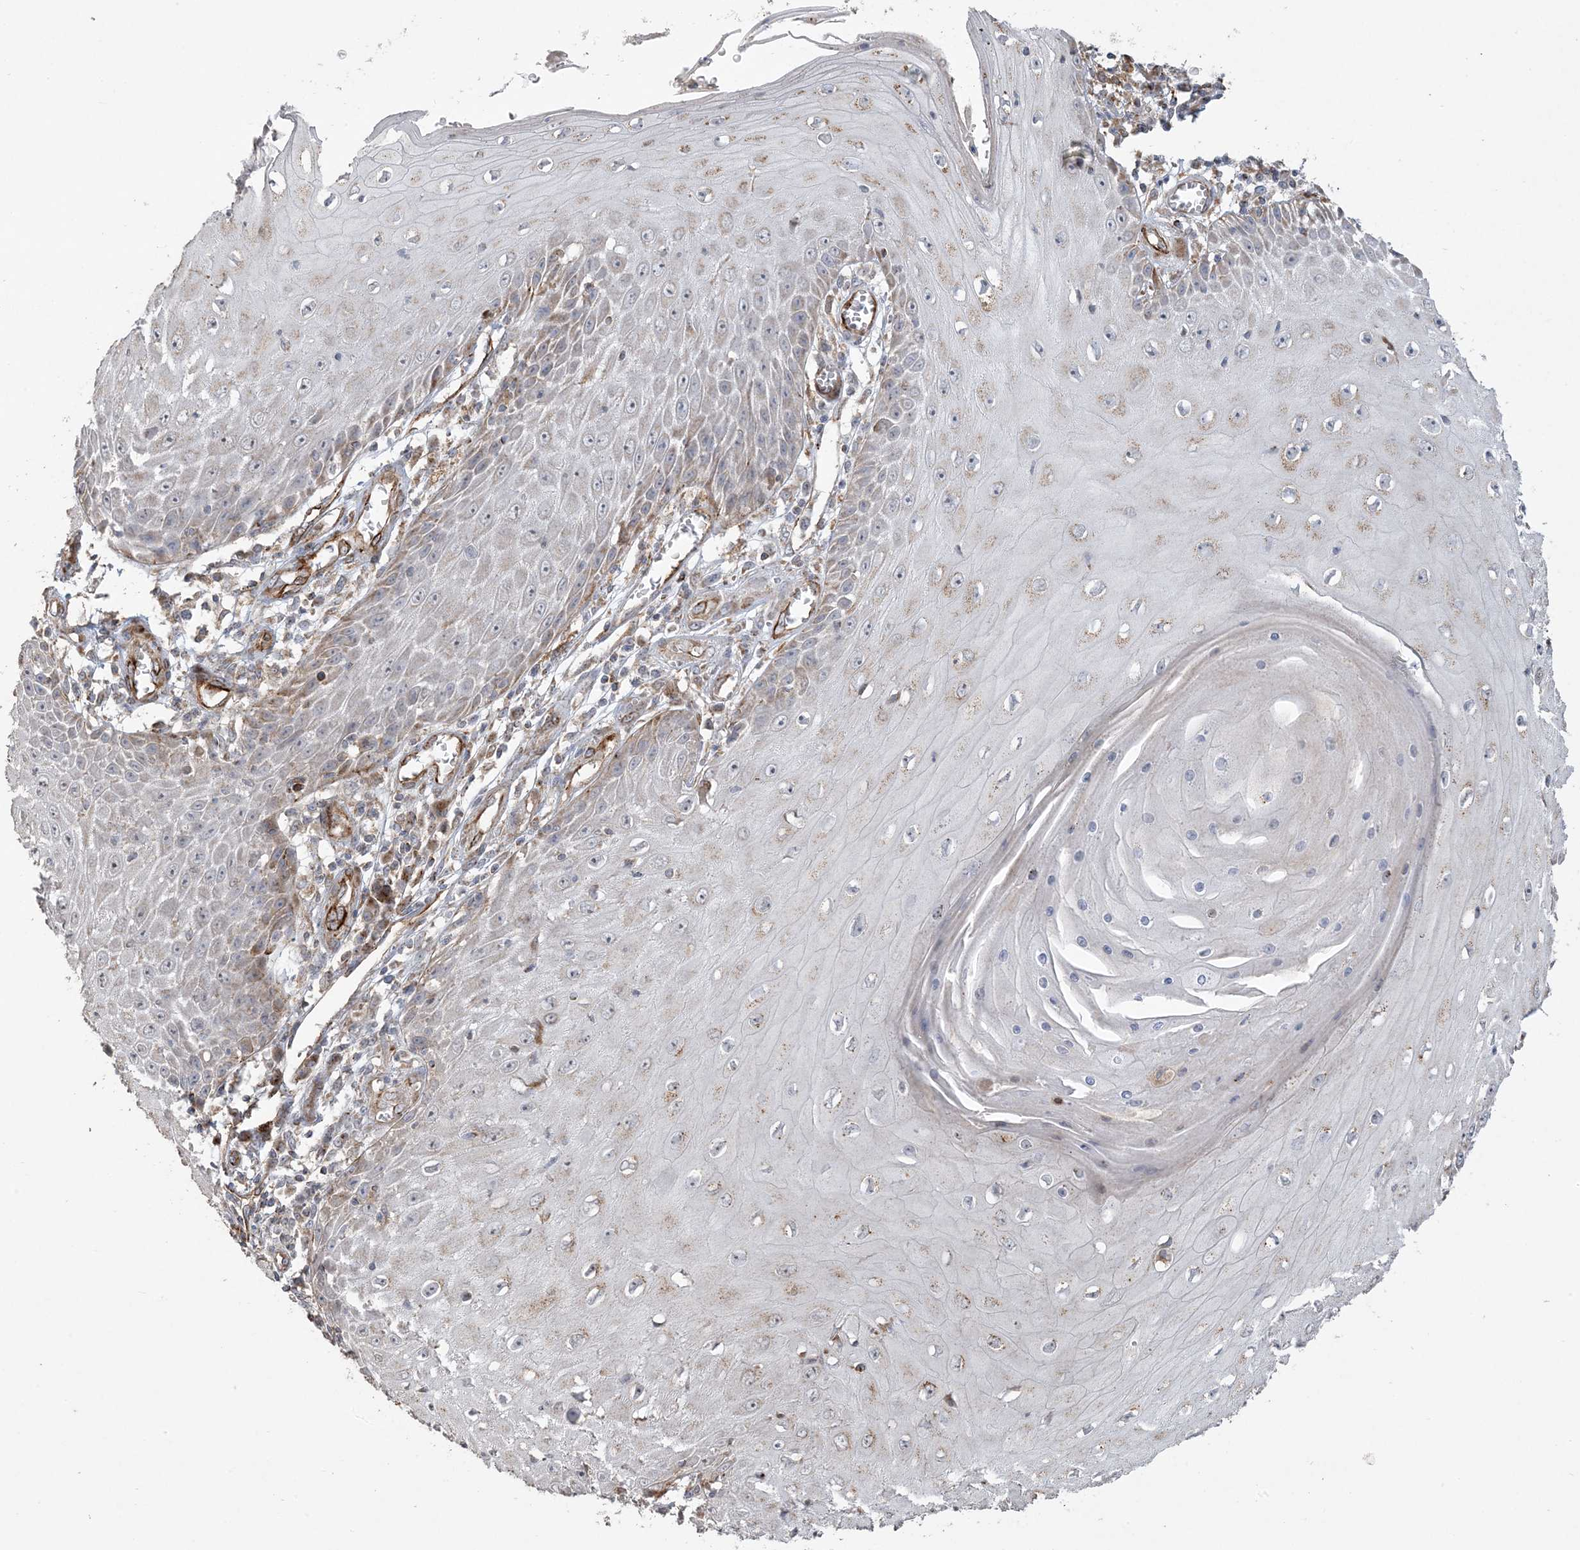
{"staining": {"intensity": "negative", "quantity": "none", "location": "none"}, "tissue": "skin cancer", "cell_type": "Tumor cells", "image_type": "cancer", "snomed": [{"axis": "morphology", "description": "Squamous cell carcinoma, NOS"}, {"axis": "topography", "description": "Skin"}], "caption": "IHC micrograph of human skin cancer stained for a protein (brown), which exhibits no staining in tumor cells.", "gene": "AGA", "patient": {"sex": "female", "age": 73}}